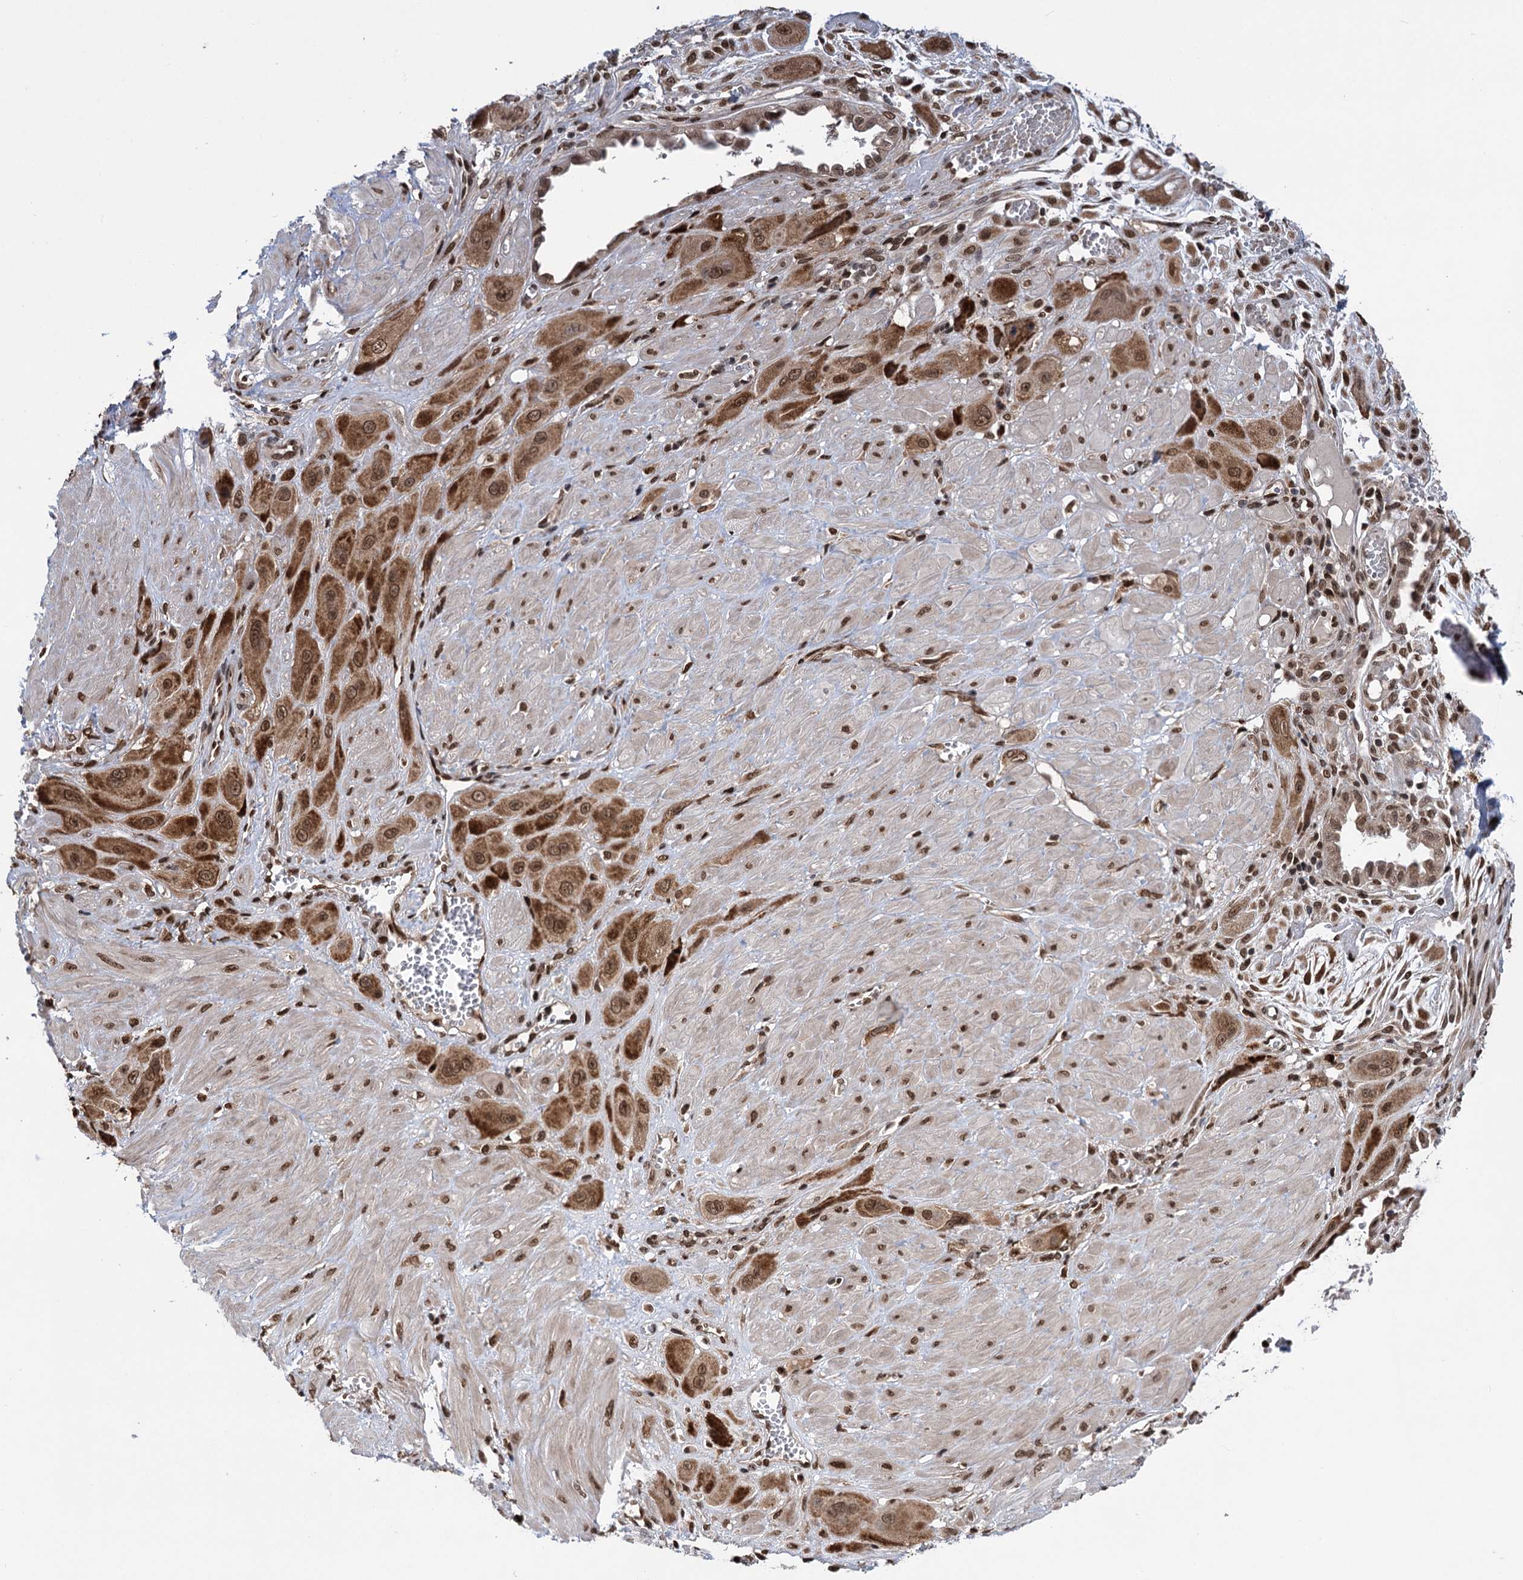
{"staining": {"intensity": "moderate", "quantity": ">75%", "location": "cytoplasmic/membranous,nuclear"}, "tissue": "cervical cancer", "cell_type": "Tumor cells", "image_type": "cancer", "snomed": [{"axis": "morphology", "description": "Squamous cell carcinoma, NOS"}, {"axis": "topography", "description": "Cervix"}], "caption": "Cervical cancer stained with a protein marker demonstrates moderate staining in tumor cells.", "gene": "MESD", "patient": {"sex": "female", "age": 34}}